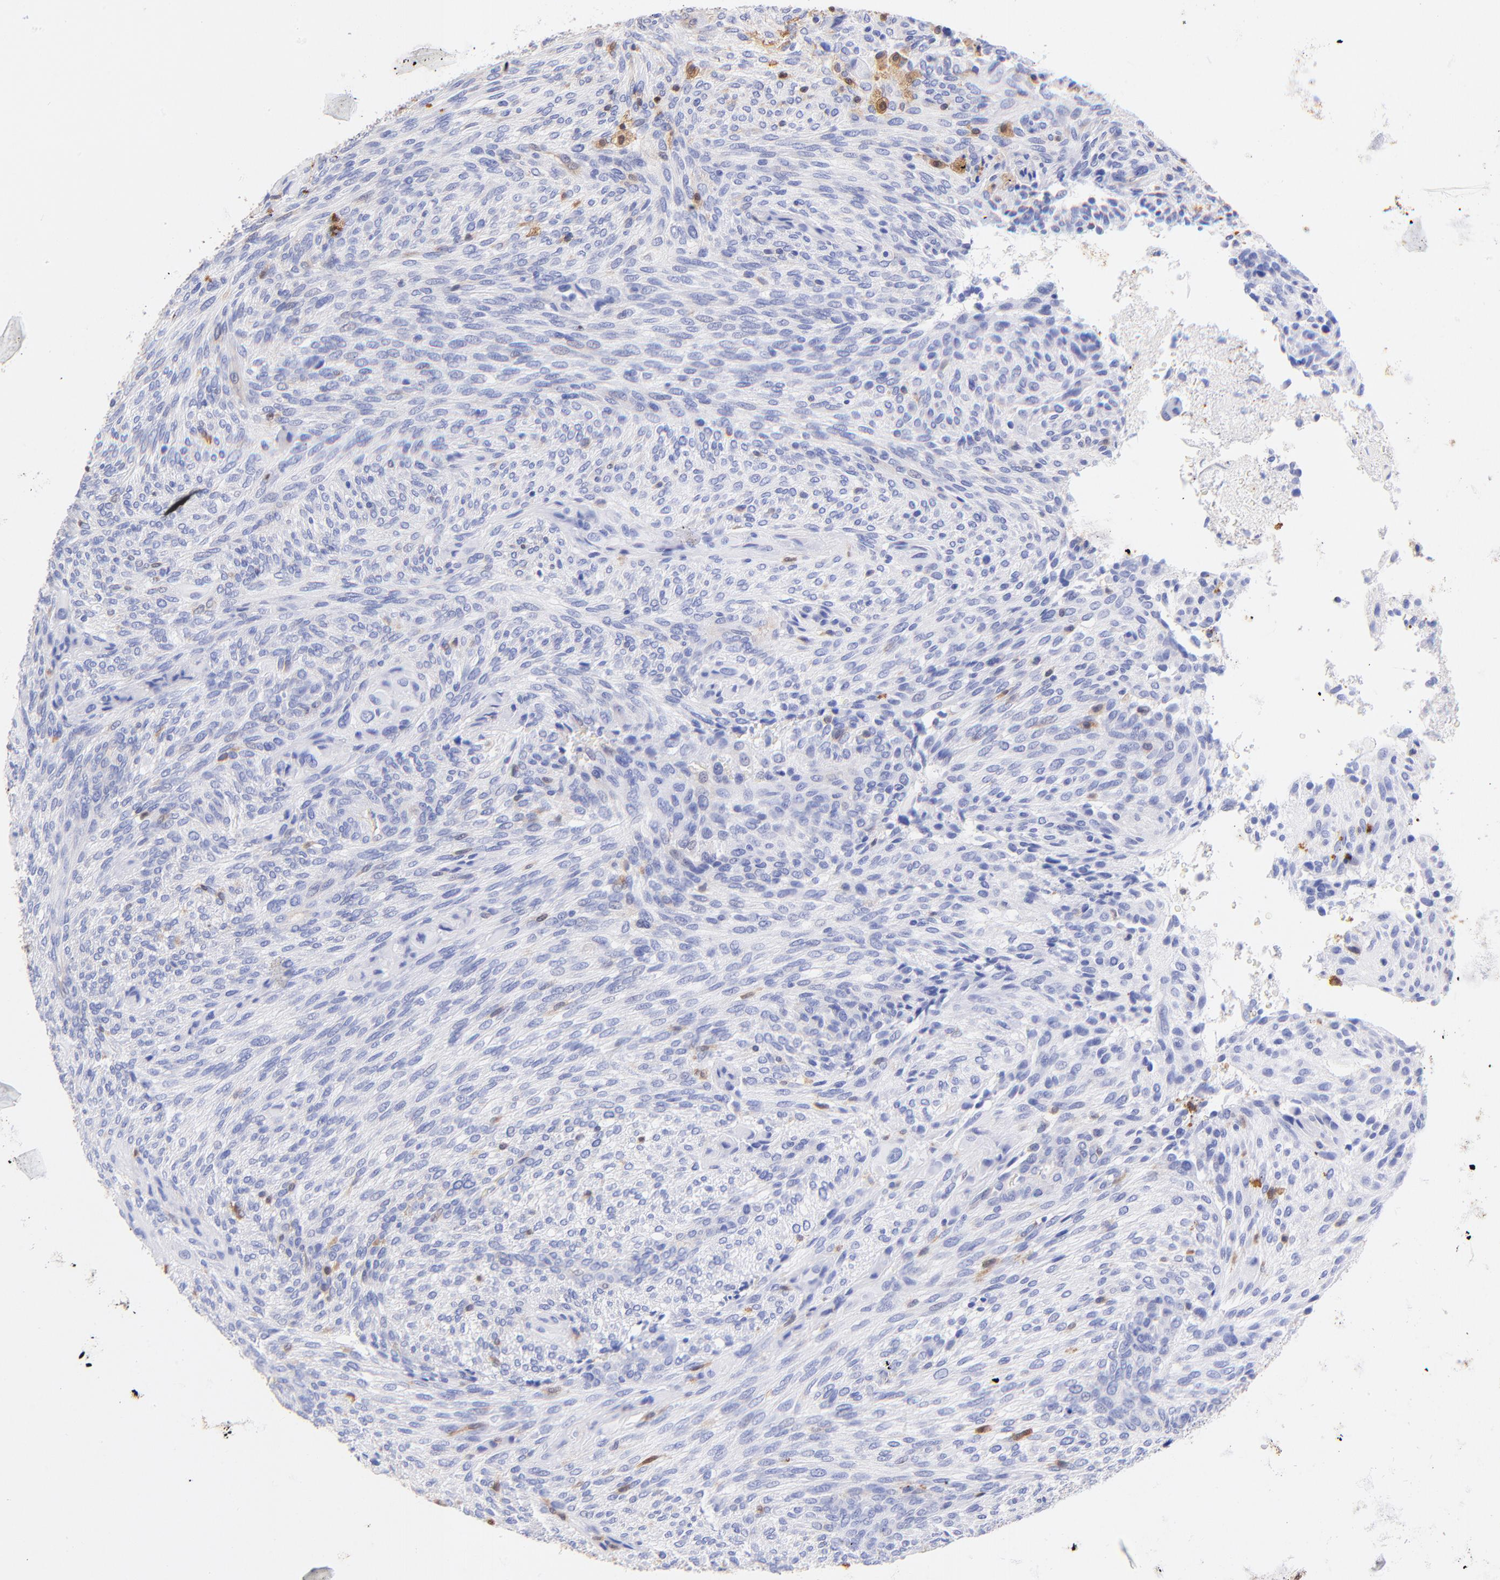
{"staining": {"intensity": "negative", "quantity": "none", "location": "none"}, "tissue": "glioma", "cell_type": "Tumor cells", "image_type": "cancer", "snomed": [{"axis": "morphology", "description": "Glioma, malignant, High grade"}, {"axis": "topography", "description": "Cerebral cortex"}], "caption": "Immunohistochemistry (IHC) histopathology image of glioma stained for a protein (brown), which demonstrates no positivity in tumor cells.", "gene": "ALDH1A1", "patient": {"sex": "female", "age": 55}}